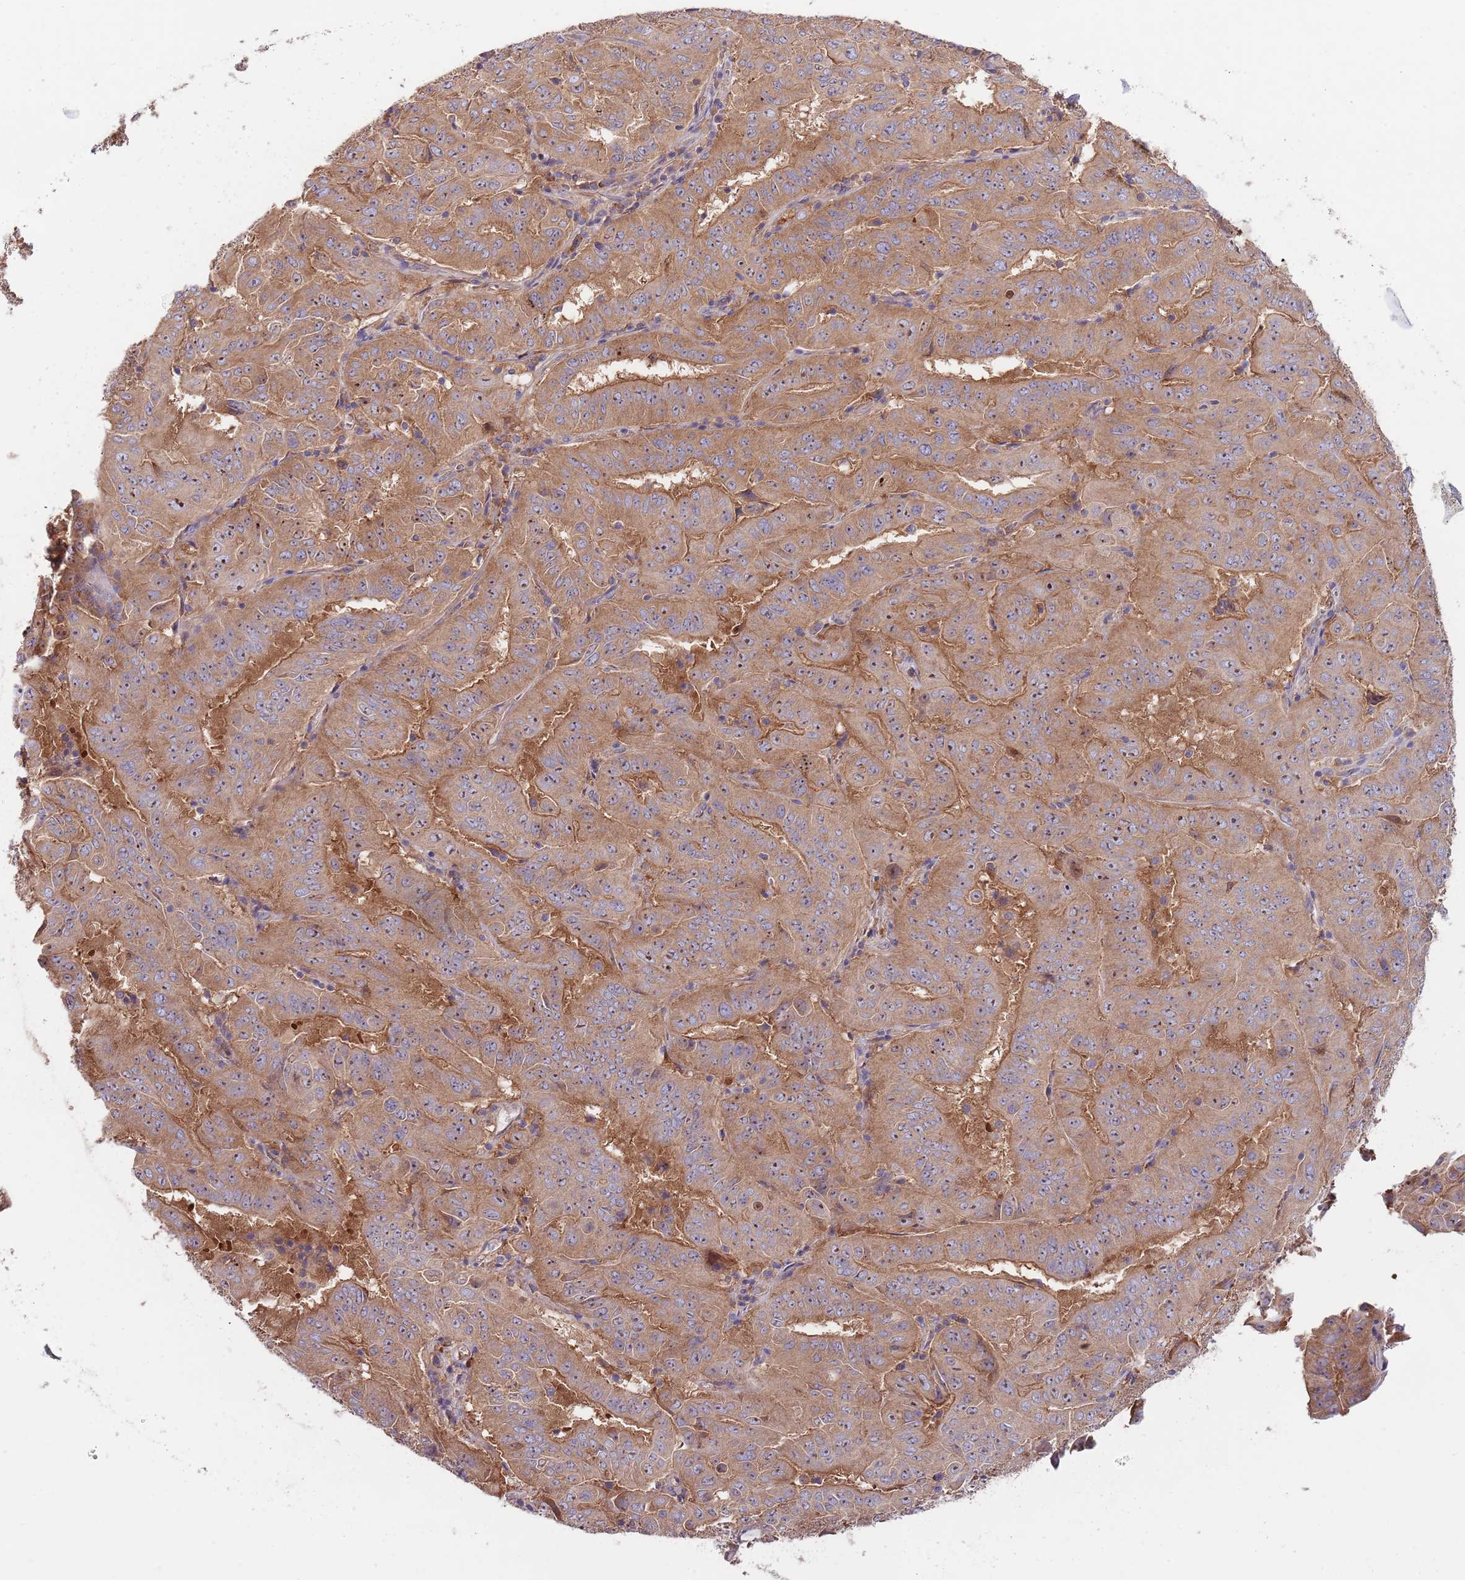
{"staining": {"intensity": "moderate", "quantity": ">75%", "location": "cytoplasmic/membranous"}, "tissue": "pancreatic cancer", "cell_type": "Tumor cells", "image_type": "cancer", "snomed": [{"axis": "morphology", "description": "Adenocarcinoma, NOS"}, {"axis": "topography", "description": "Pancreas"}], "caption": "Protein analysis of pancreatic cancer (adenocarcinoma) tissue demonstrates moderate cytoplasmic/membranous expression in approximately >75% of tumor cells.", "gene": "EIF3F", "patient": {"sex": "male", "age": 63}}